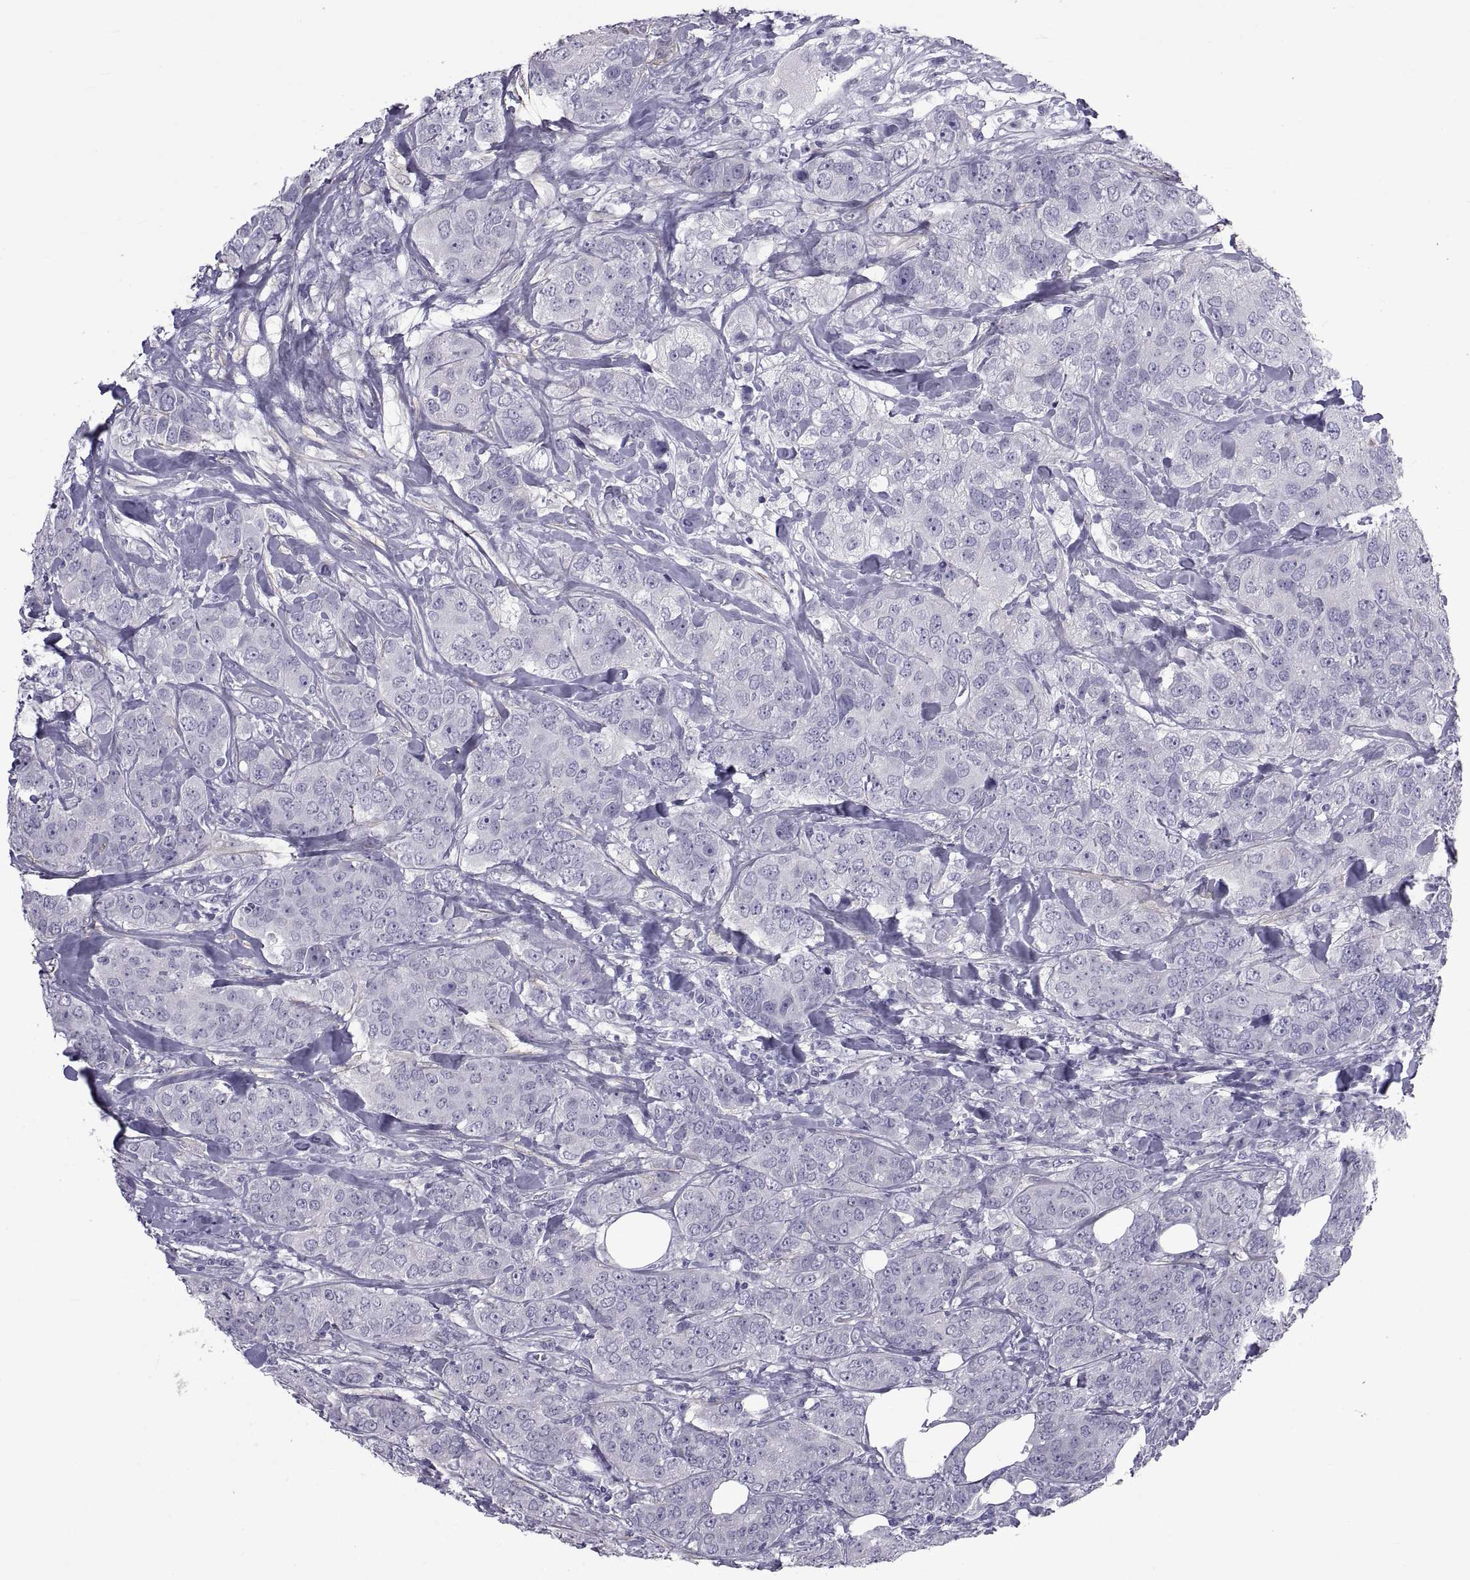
{"staining": {"intensity": "negative", "quantity": "none", "location": "none"}, "tissue": "breast cancer", "cell_type": "Tumor cells", "image_type": "cancer", "snomed": [{"axis": "morphology", "description": "Duct carcinoma"}, {"axis": "topography", "description": "Breast"}], "caption": "Image shows no significant protein staining in tumor cells of invasive ductal carcinoma (breast).", "gene": "MAGEB1", "patient": {"sex": "female", "age": 43}}